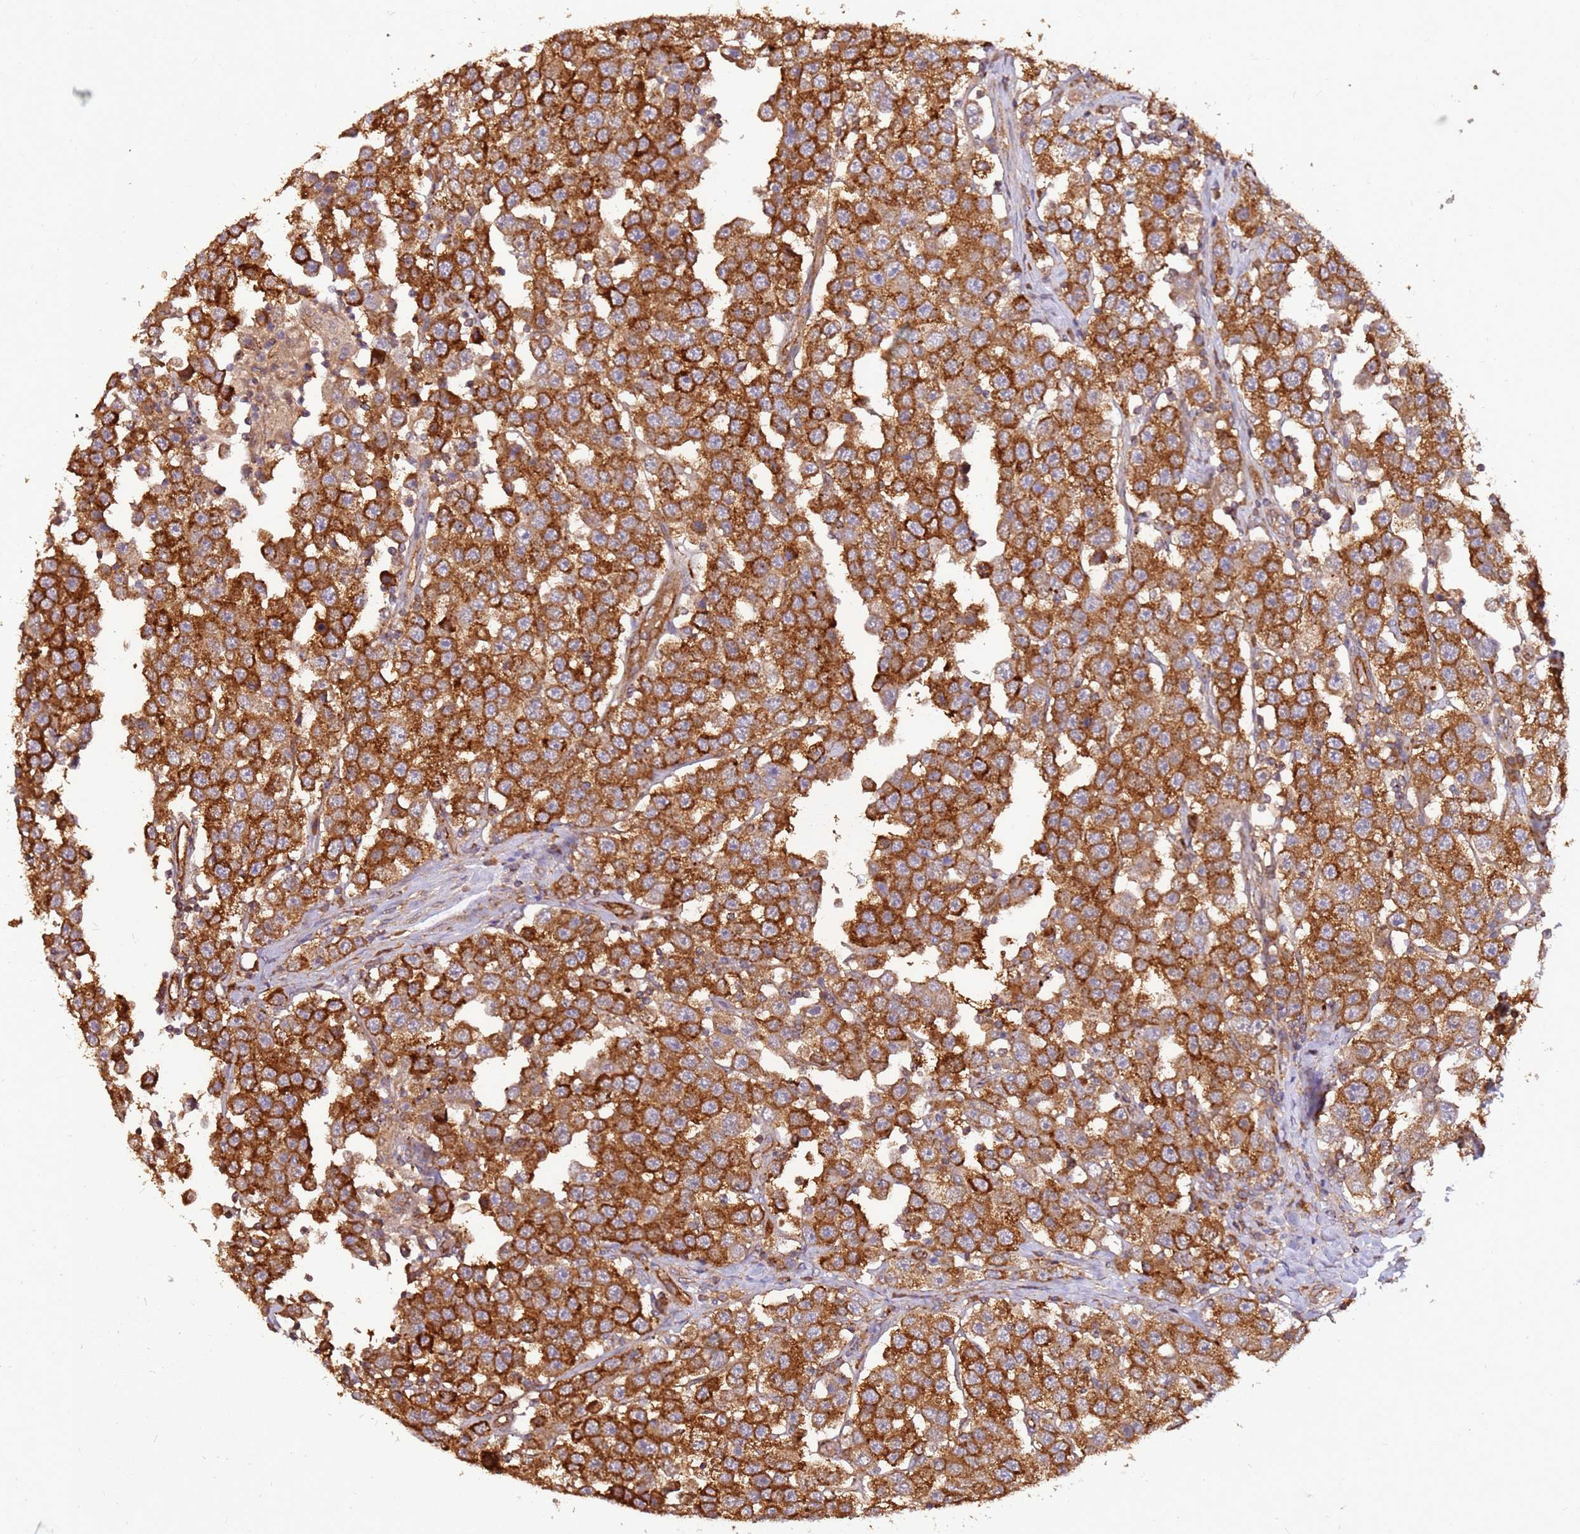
{"staining": {"intensity": "strong", "quantity": ">75%", "location": "cytoplasmic/membranous"}, "tissue": "testis cancer", "cell_type": "Tumor cells", "image_type": "cancer", "snomed": [{"axis": "morphology", "description": "Seminoma, NOS"}, {"axis": "topography", "description": "Testis"}], "caption": "An IHC micrograph of neoplastic tissue is shown. Protein staining in brown labels strong cytoplasmic/membranous positivity in testis cancer within tumor cells.", "gene": "DVL3", "patient": {"sex": "male", "age": 28}}